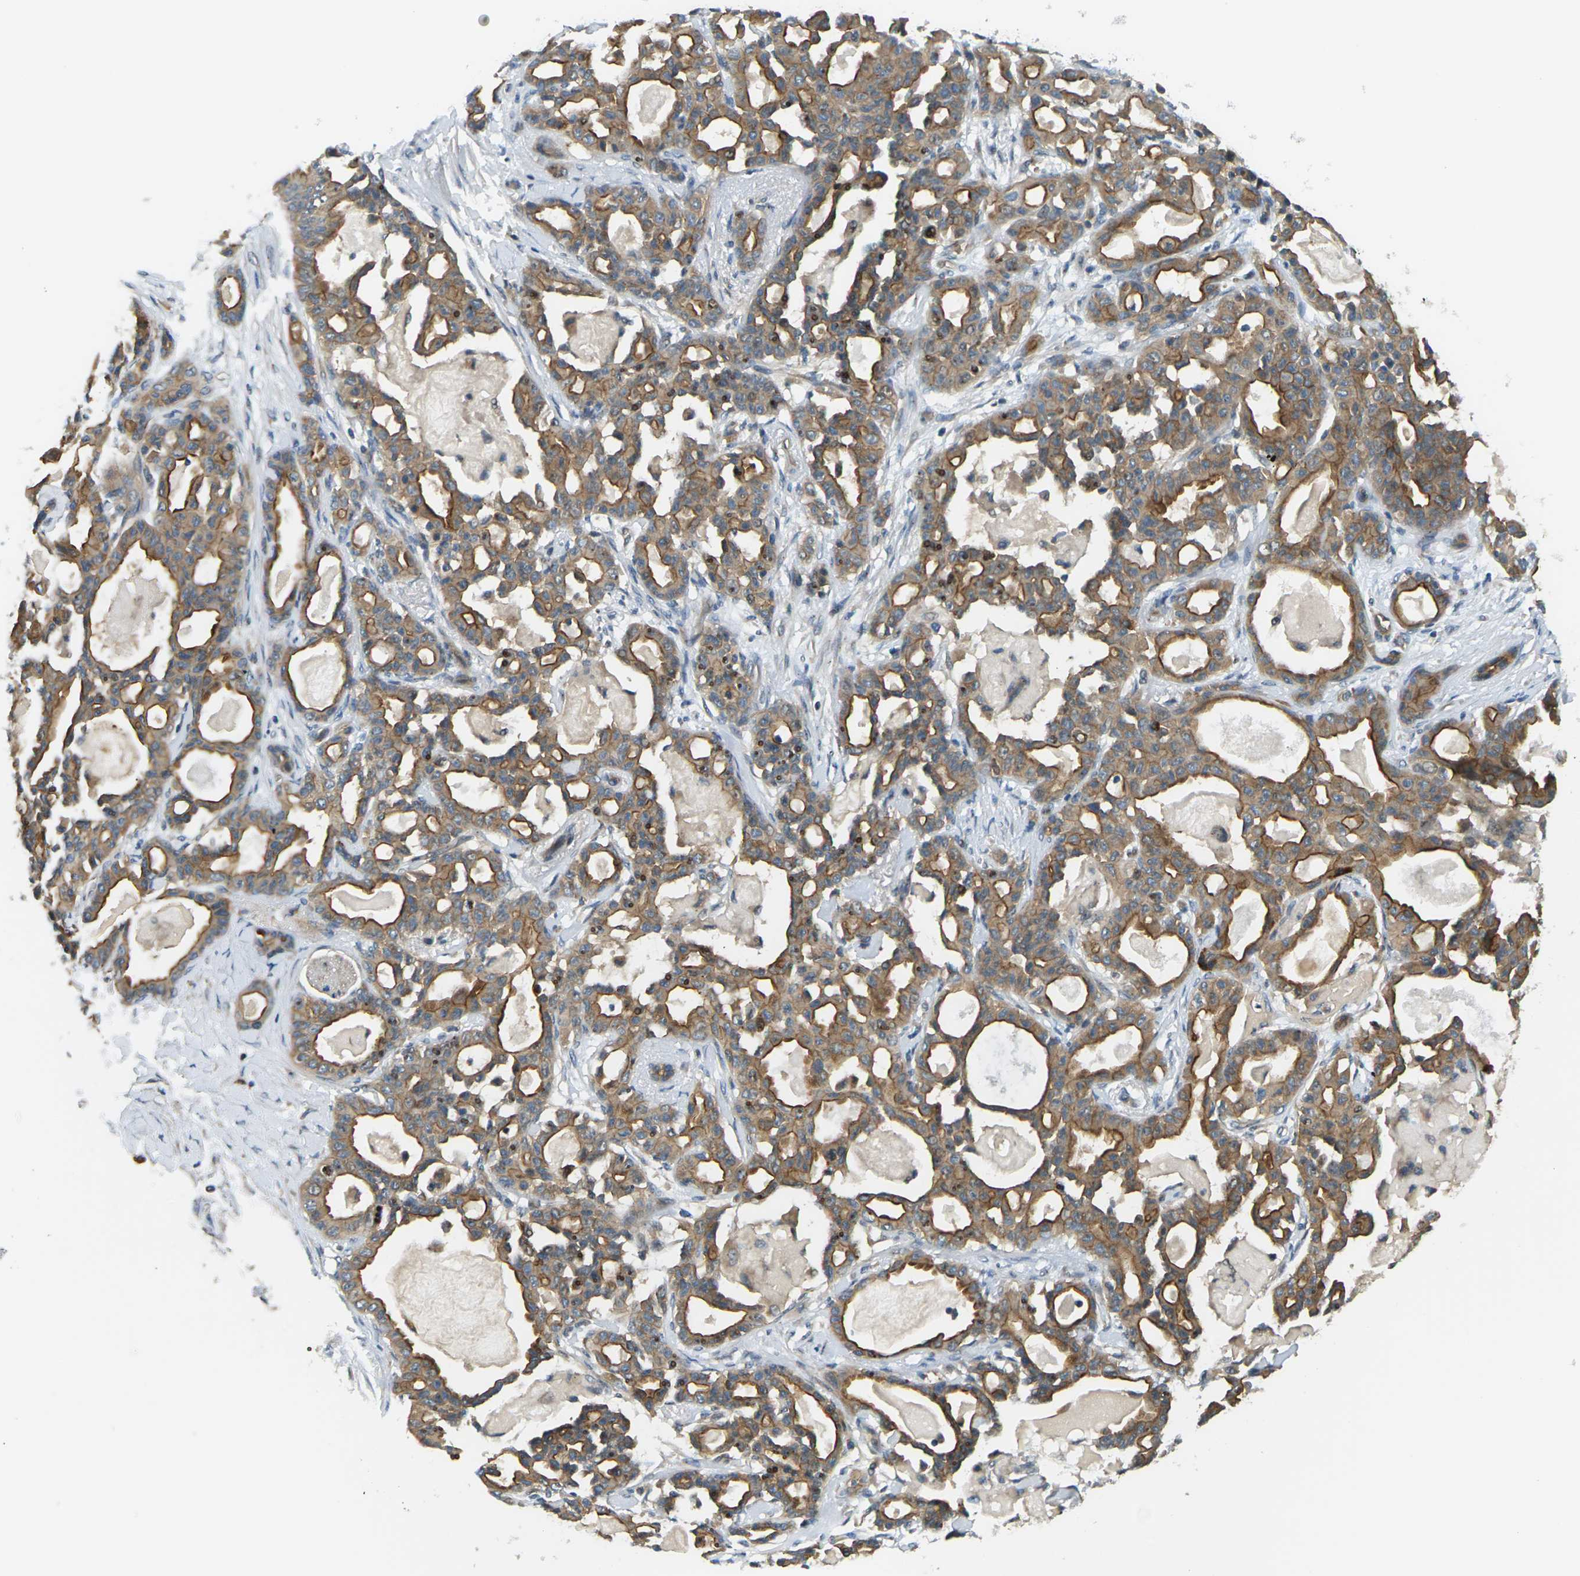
{"staining": {"intensity": "moderate", "quantity": ">75%", "location": "cytoplasmic/membranous"}, "tissue": "pancreatic cancer", "cell_type": "Tumor cells", "image_type": "cancer", "snomed": [{"axis": "morphology", "description": "Adenocarcinoma, NOS"}, {"axis": "topography", "description": "Pancreas"}], "caption": "Immunohistochemistry photomicrograph of neoplastic tissue: human pancreatic cancer stained using immunohistochemistry (IHC) shows medium levels of moderate protein expression localized specifically in the cytoplasmic/membranous of tumor cells, appearing as a cytoplasmic/membranous brown color.", "gene": "SLC13A3", "patient": {"sex": "male", "age": 63}}